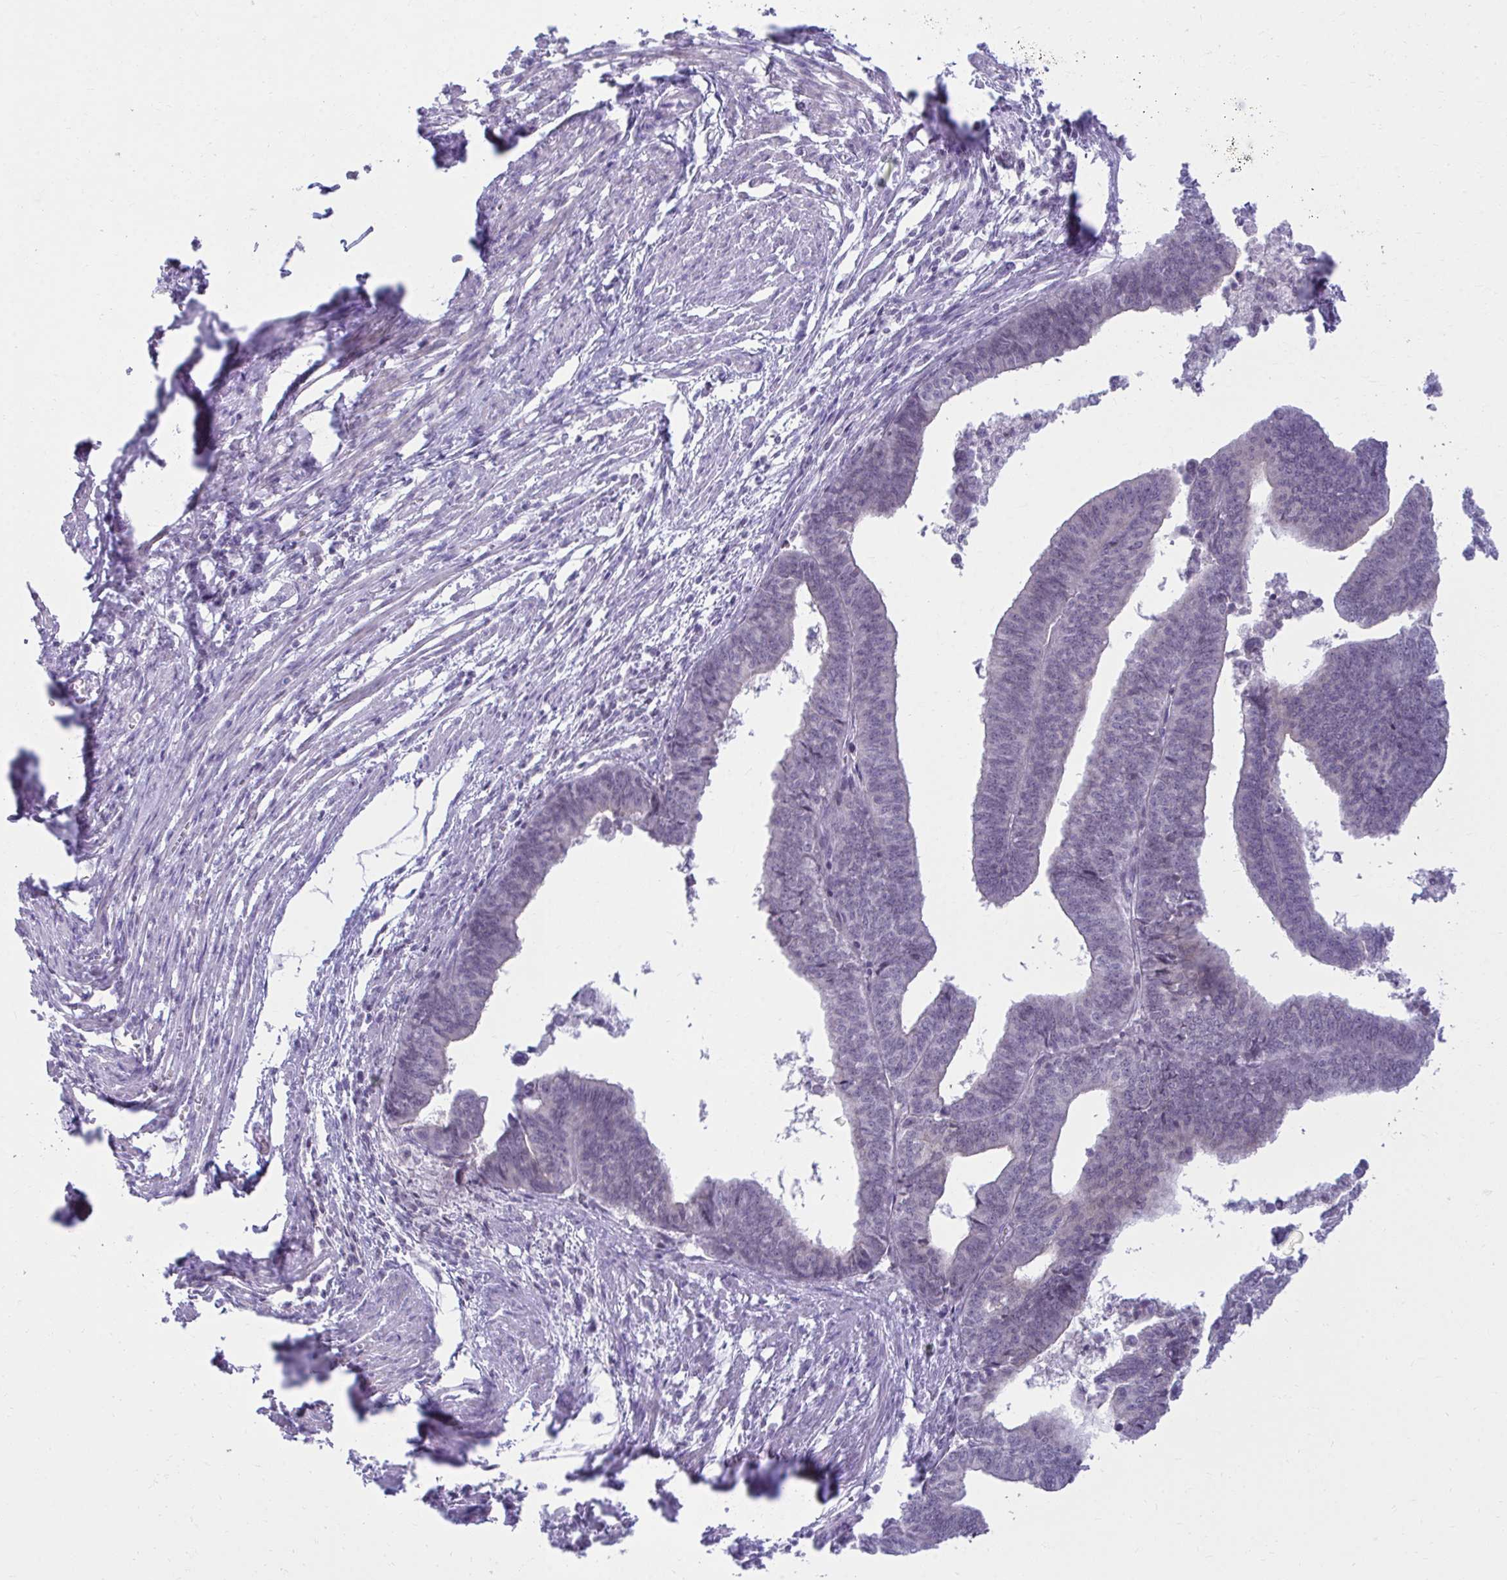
{"staining": {"intensity": "negative", "quantity": "none", "location": "none"}, "tissue": "endometrial cancer", "cell_type": "Tumor cells", "image_type": "cancer", "snomed": [{"axis": "morphology", "description": "Adenocarcinoma, NOS"}, {"axis": "topography", "description": "Endometrium"}], "caption": "The image displays no staining of tumor cells in endometrial adenocarcinoma.", "gene": "OR7A5", "patient": {"sex": "female", "age": 65}}